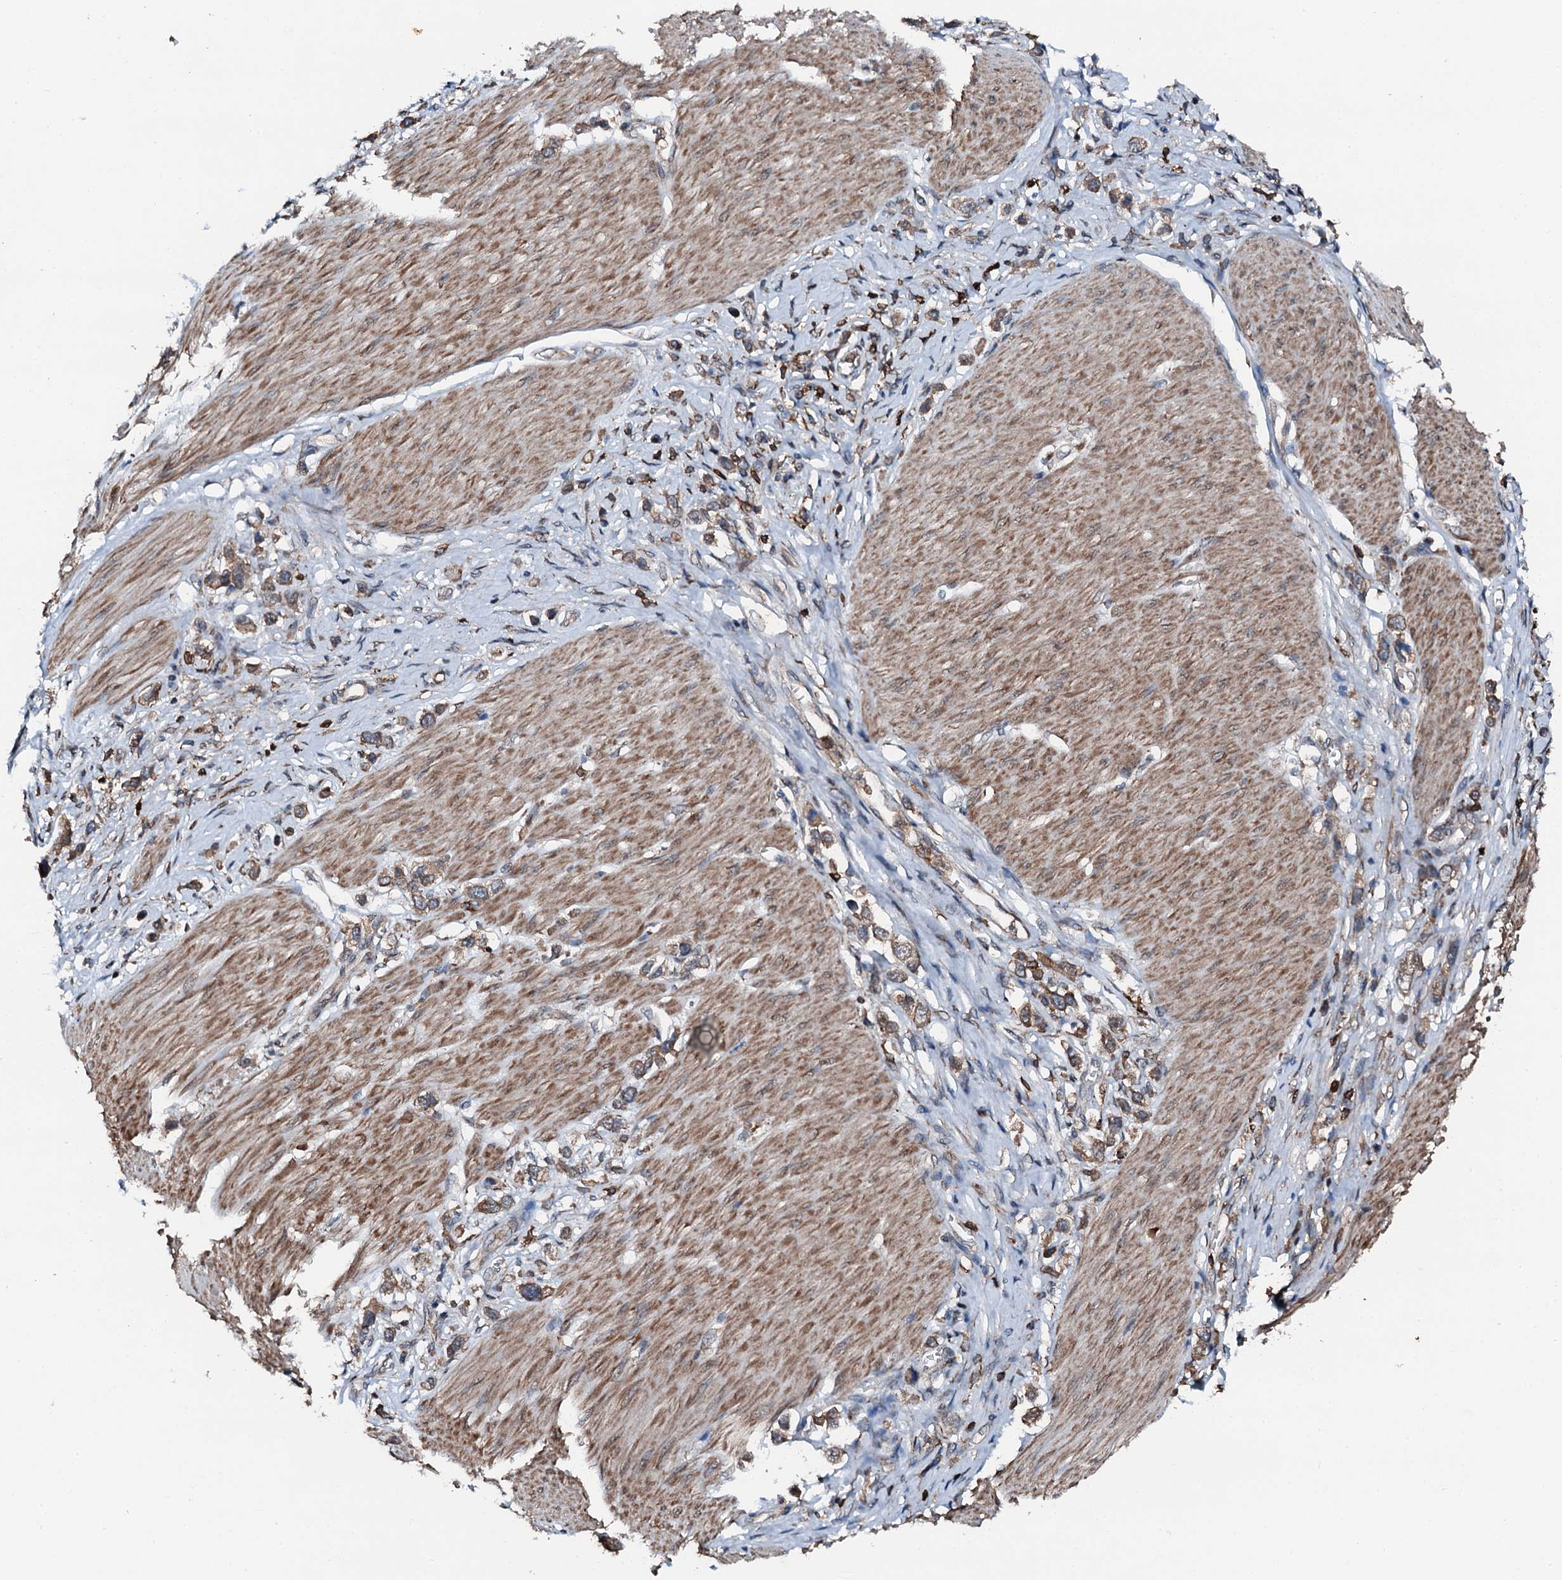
{"staining": {"intensity": "weak", "quantity": ">75%", "location": "cytoplasmic/membranous"}, "tissue": "stomach cancer", "cell_type": "Tumor cells", "image_type": "cancer", "snomed": [{"axis": "morphology", "description": "Normal tissue, NOS"}, {"axis": "morphology", "description": "Adenocarcinoma, NOS"}, {"axis": "topography", "description": "Stomach, upper"}, {"axis": "topography", "description": "Stomach"}], "caption": "Immunohistochemical staining of stomach cancer (adenocarcinoma) reveals low levels of weak cytoplasmic/membranous protein expression in about >75% of tumor cells.", "gene": "EDC4", "patient": {"sex": "female", "age": 65}}